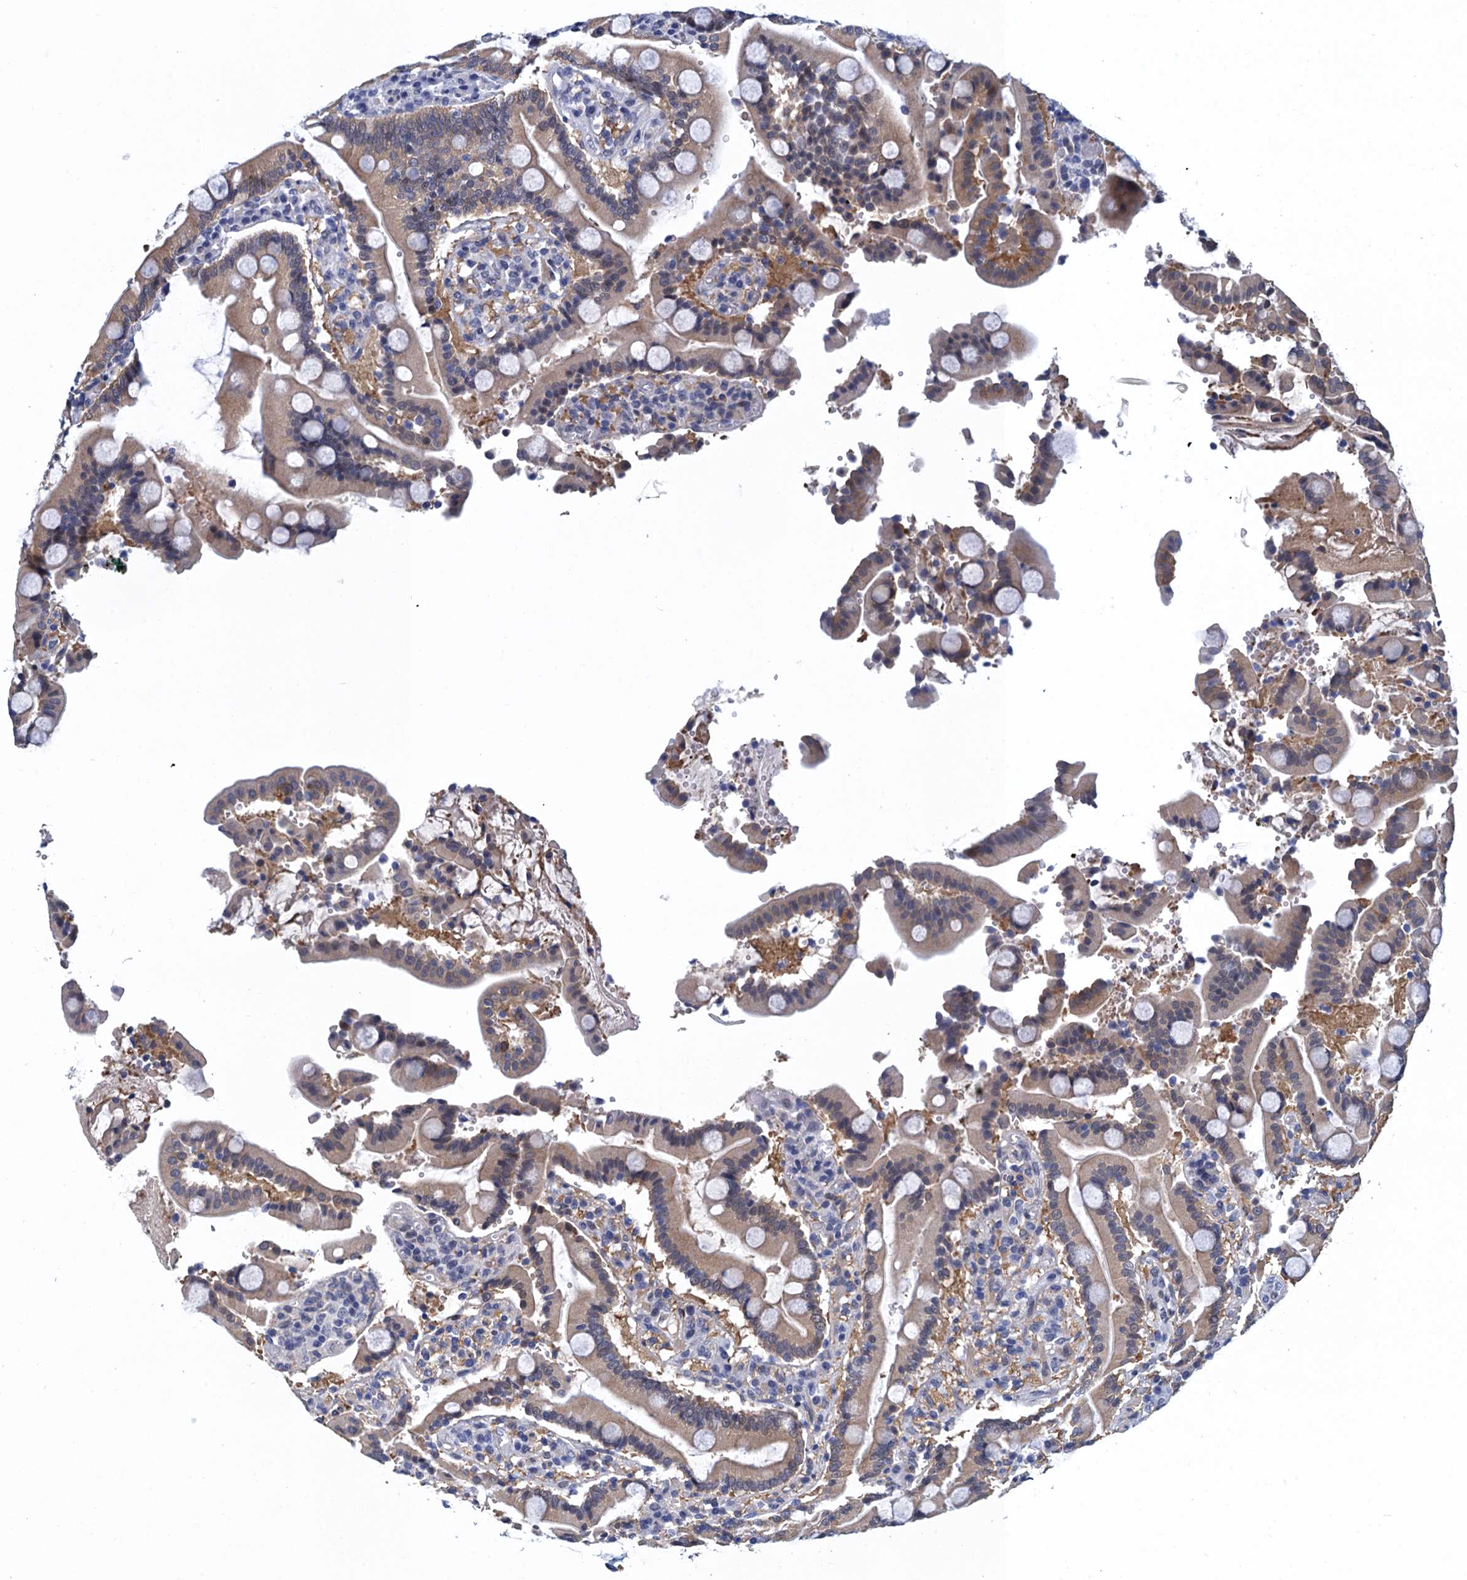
{"staining": {"intensity": "weak", "quantity": ">75%", "location": "cytoplasmic/membranous,nuclear"}, "tissue": "duodenum", "cell_type": "Glandular cells", "image_type": "normal", "snomed": [{"axis": "morphology", "description": "Normal tissue, NOS"}, {"axis": "topography", "description": "Small intestine, NOS"}], "caption": "The photomicrograph shows immunohistochemical staining of unremarkable duodenum. There is weak cytoplasmic/membranous,nuclear staining is appreciated in approximately >75% of glandular cells. Using DAB (3,3'-diaminobenzidine) (brown) and hematoxylin (blue) stains, captured at high magnification using brightfield microscopy.", "gene": "GINS3", "patient": {"sex": "female", "age": 71}}